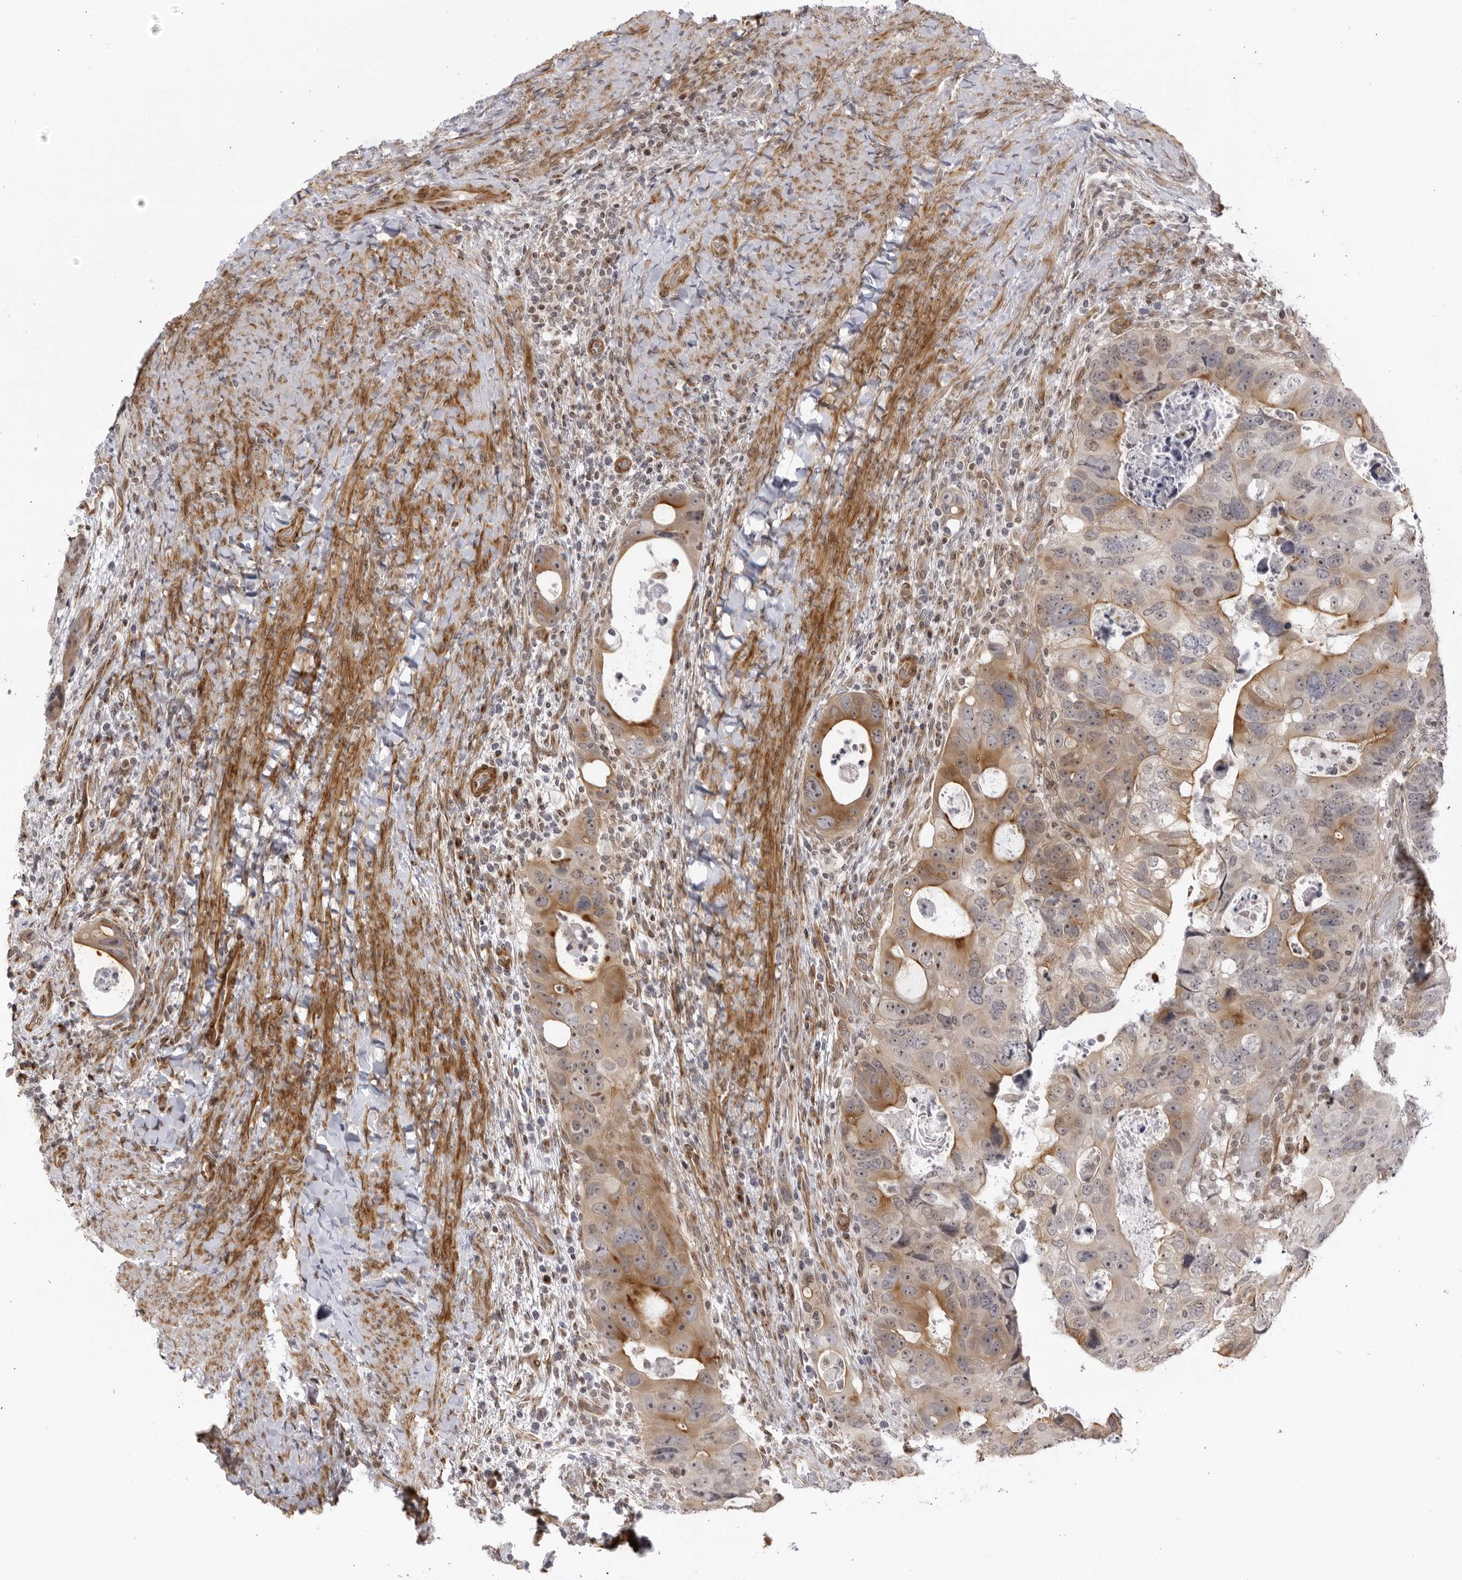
{"staining": {"intensity": "moderate", "quantity": ">75%", "location": "cytoplasmic/membranous,nuclear"}, "tissue": "colorectal cancer", "cell_type": "Tumor cells", "image_type": "cancer", "snomed": [{"axis": "morphology", "description": "Adenocarcinoma, NOS"}, {"axis": "topography", "description": "Rectum"}], "caption": "Adenocarcinoma (colorectal) tissue shows moderate cytoplasmic/membranous and nuclear expression in about >75% of tumor cells, visualized by immunohistochemistry. (DAB (3,3'-diaminobenzidine) IHC, brown staining for protein, blue staining for nuclei).", "gene": "CNBD1", "patient": {"sex": "male", "age": 59}}